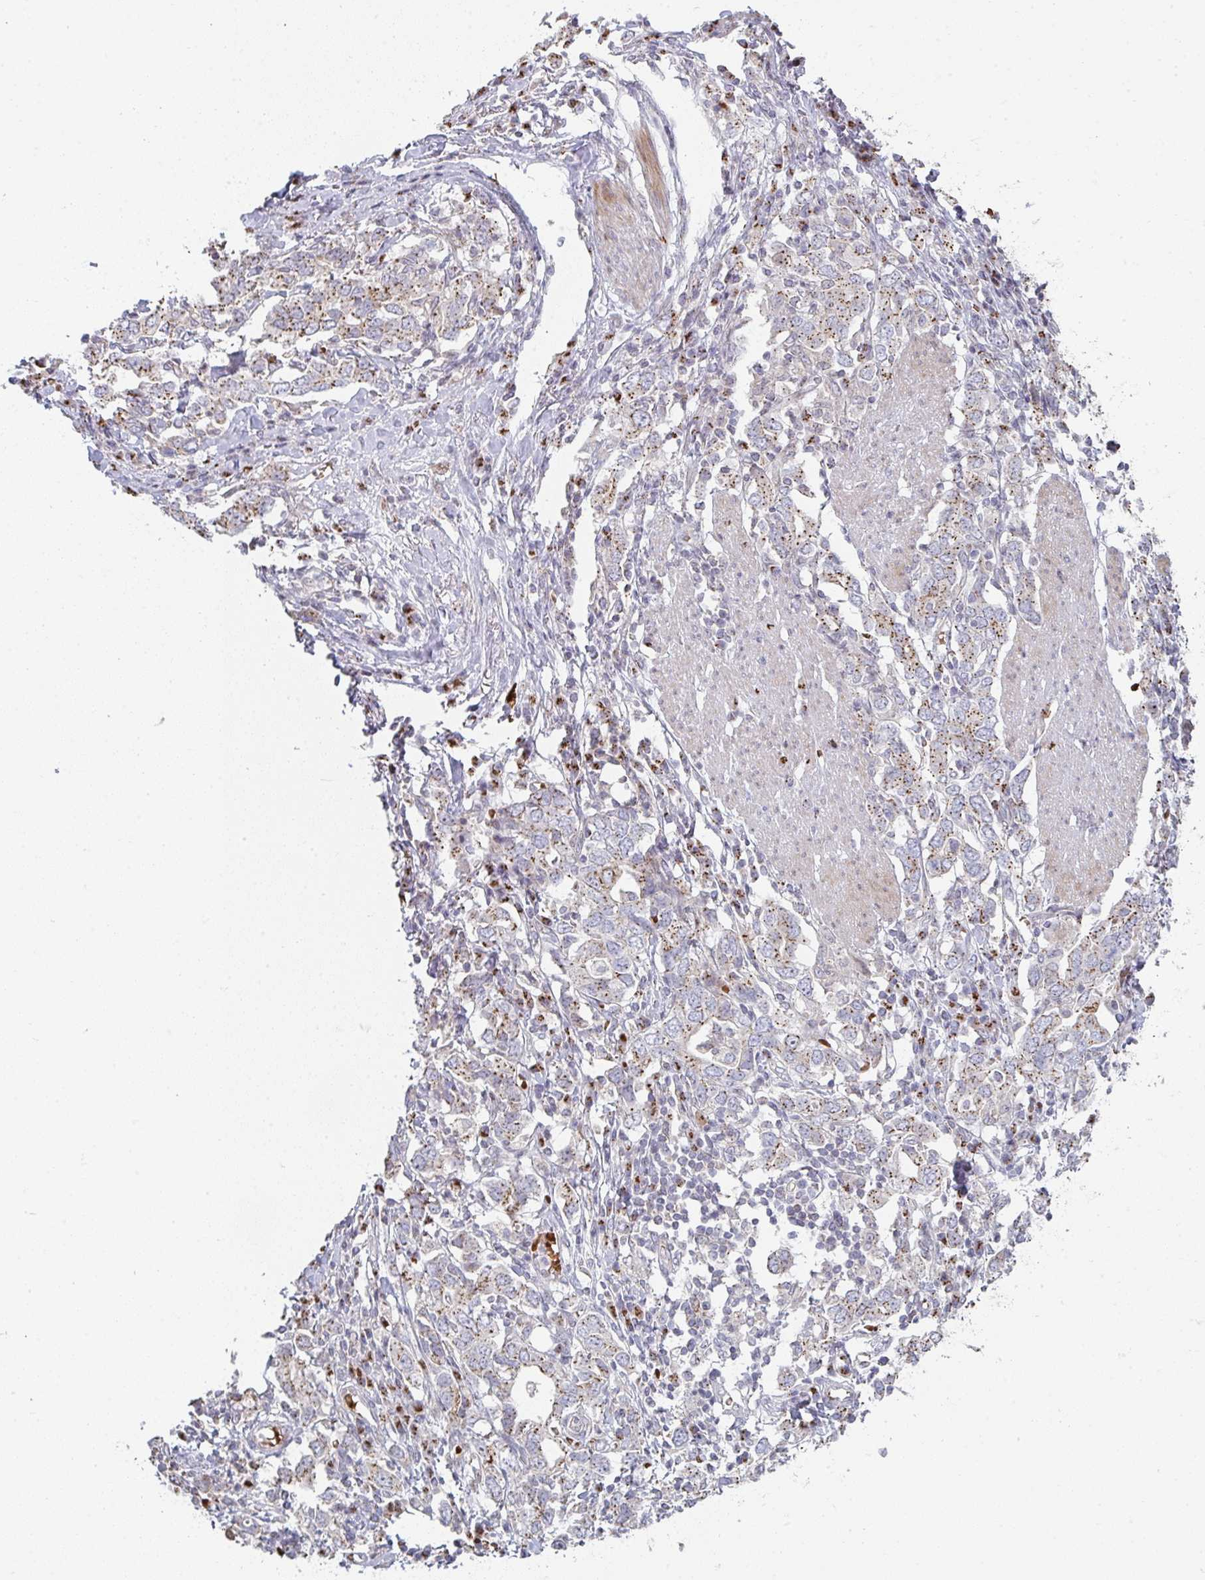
{"staining": {"intensity": "moderate", "quantity": ">75%", "location": "cytoplasmic/membranous"}, "tissue": "stomach cancer", "cell_type": "Tumor cells", "image_type": "cancer", "snomed": [{"axis": "morphology", "description": "Adenocarcinoma, NOS"}, {"axis": "topography", "description": "Stomach, upper"}, {"axis": "topography", "description": "Stomach"}], "caption": "Protein staining displays moderate cytoplasmic/membranous staining in approximately >75% of tumor cells in stomach cancer. (brown staining indicates protein expression, while blue staining denotes nuclei).", "gene": "ZNF526", "patient": {"sex": "male", "age": 62}}